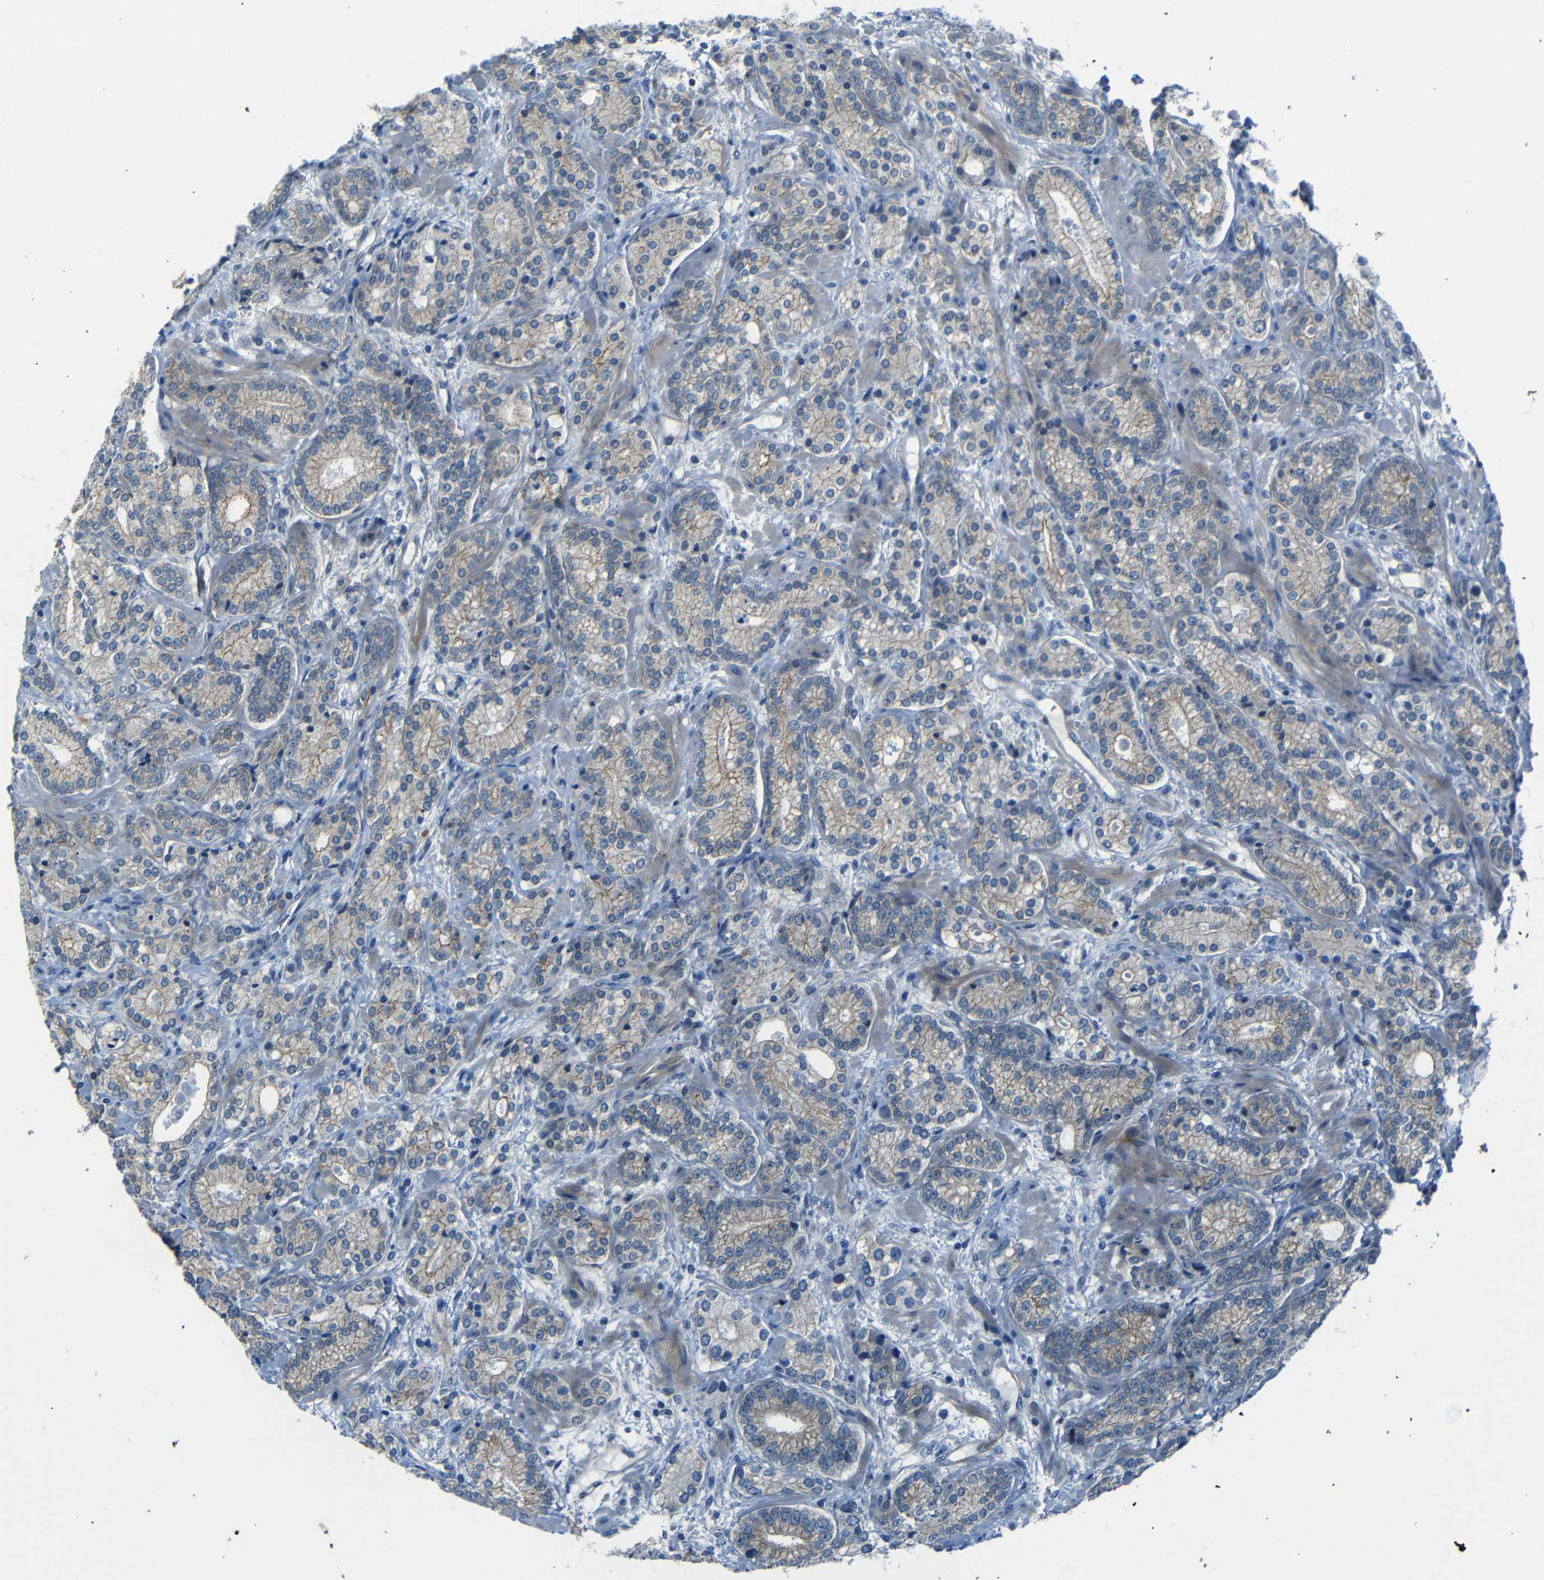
{"staining": {"intensity": "weak", "quantity": ">75%", "location": "cytoplasmic/membranous"}, "tissue": "prostate cancer", "cell_type": "Tumor cells", "image_type": "cancer", "snomed": [{"axis": "morphology", "description": "Adenocarcinoma, High grade"}, {"axis": "topography", "description": "Prostate"}], "caption": "Immunohistochemistry micrograph of neoplastic tissue: adenocarcinoma (high-grade) (prostate) stained using IHC exhibits low levels of weak protein expression localized specifically in the cytoplasmic/membranous of tumor cells, appearing as a cytoplasmic/membranous brown color.", "gene": "ANK3", "patient": {"sex": "male", "age": 61}}